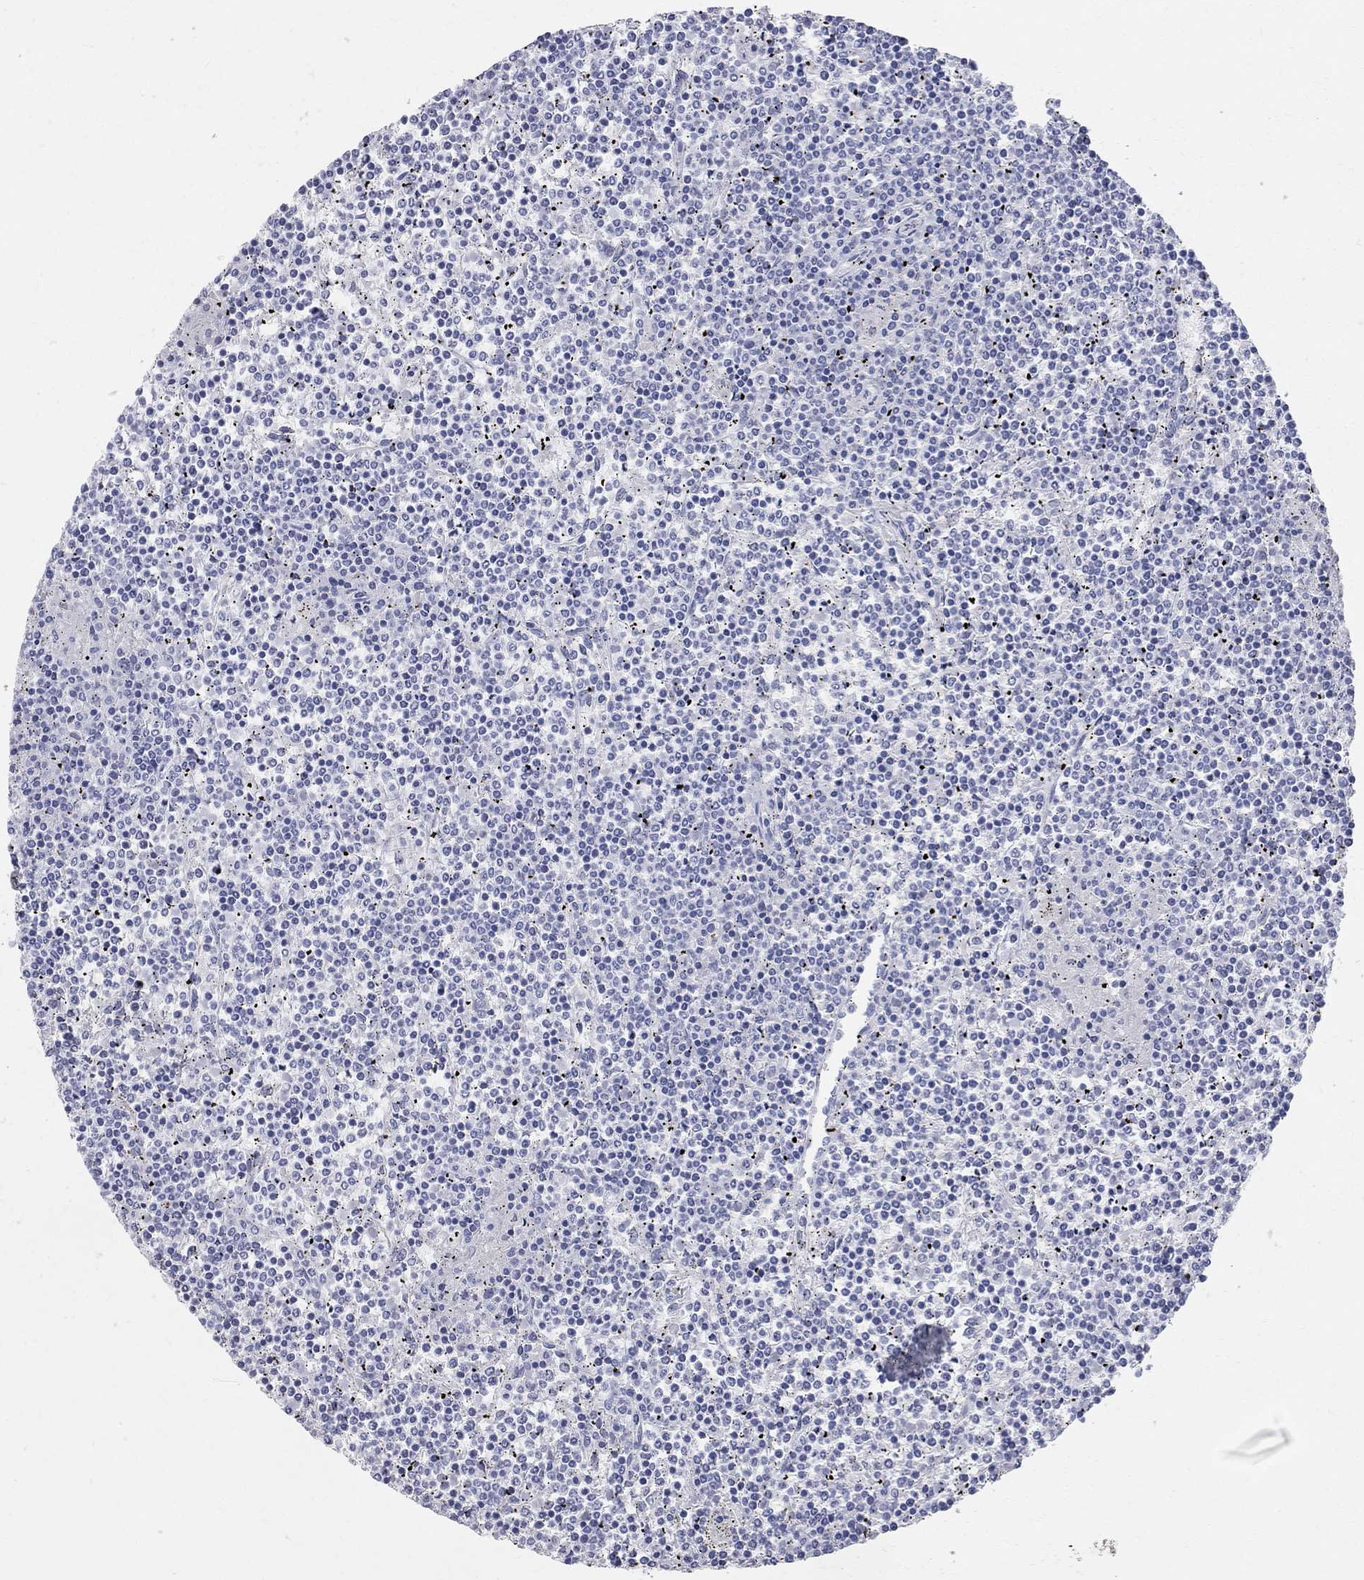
{"staining": {"intensity": "negative", "quantity": "none", "location": "none"}, "tissue": "lymphoma", "cell_type": "Tumor cells", "image_type": "cancer", "snomed": [{"axis": "morphology", "description": "Malignant lymphoma, non-Hodgkin's type, Low grade"}, {"axis": "topography", "description": "Spleen"}], "caption": "Immunohistochemical staining of human lymphoma shows no significant positivity in tumor cells. The staining was performed using DAB to visualize the protein expression in brown, while the nuclei were stained in blue with hematoxylin (Magnification: 20x).", "gene": "AOX1", "patient": {"sex": "female", "age": 19}}